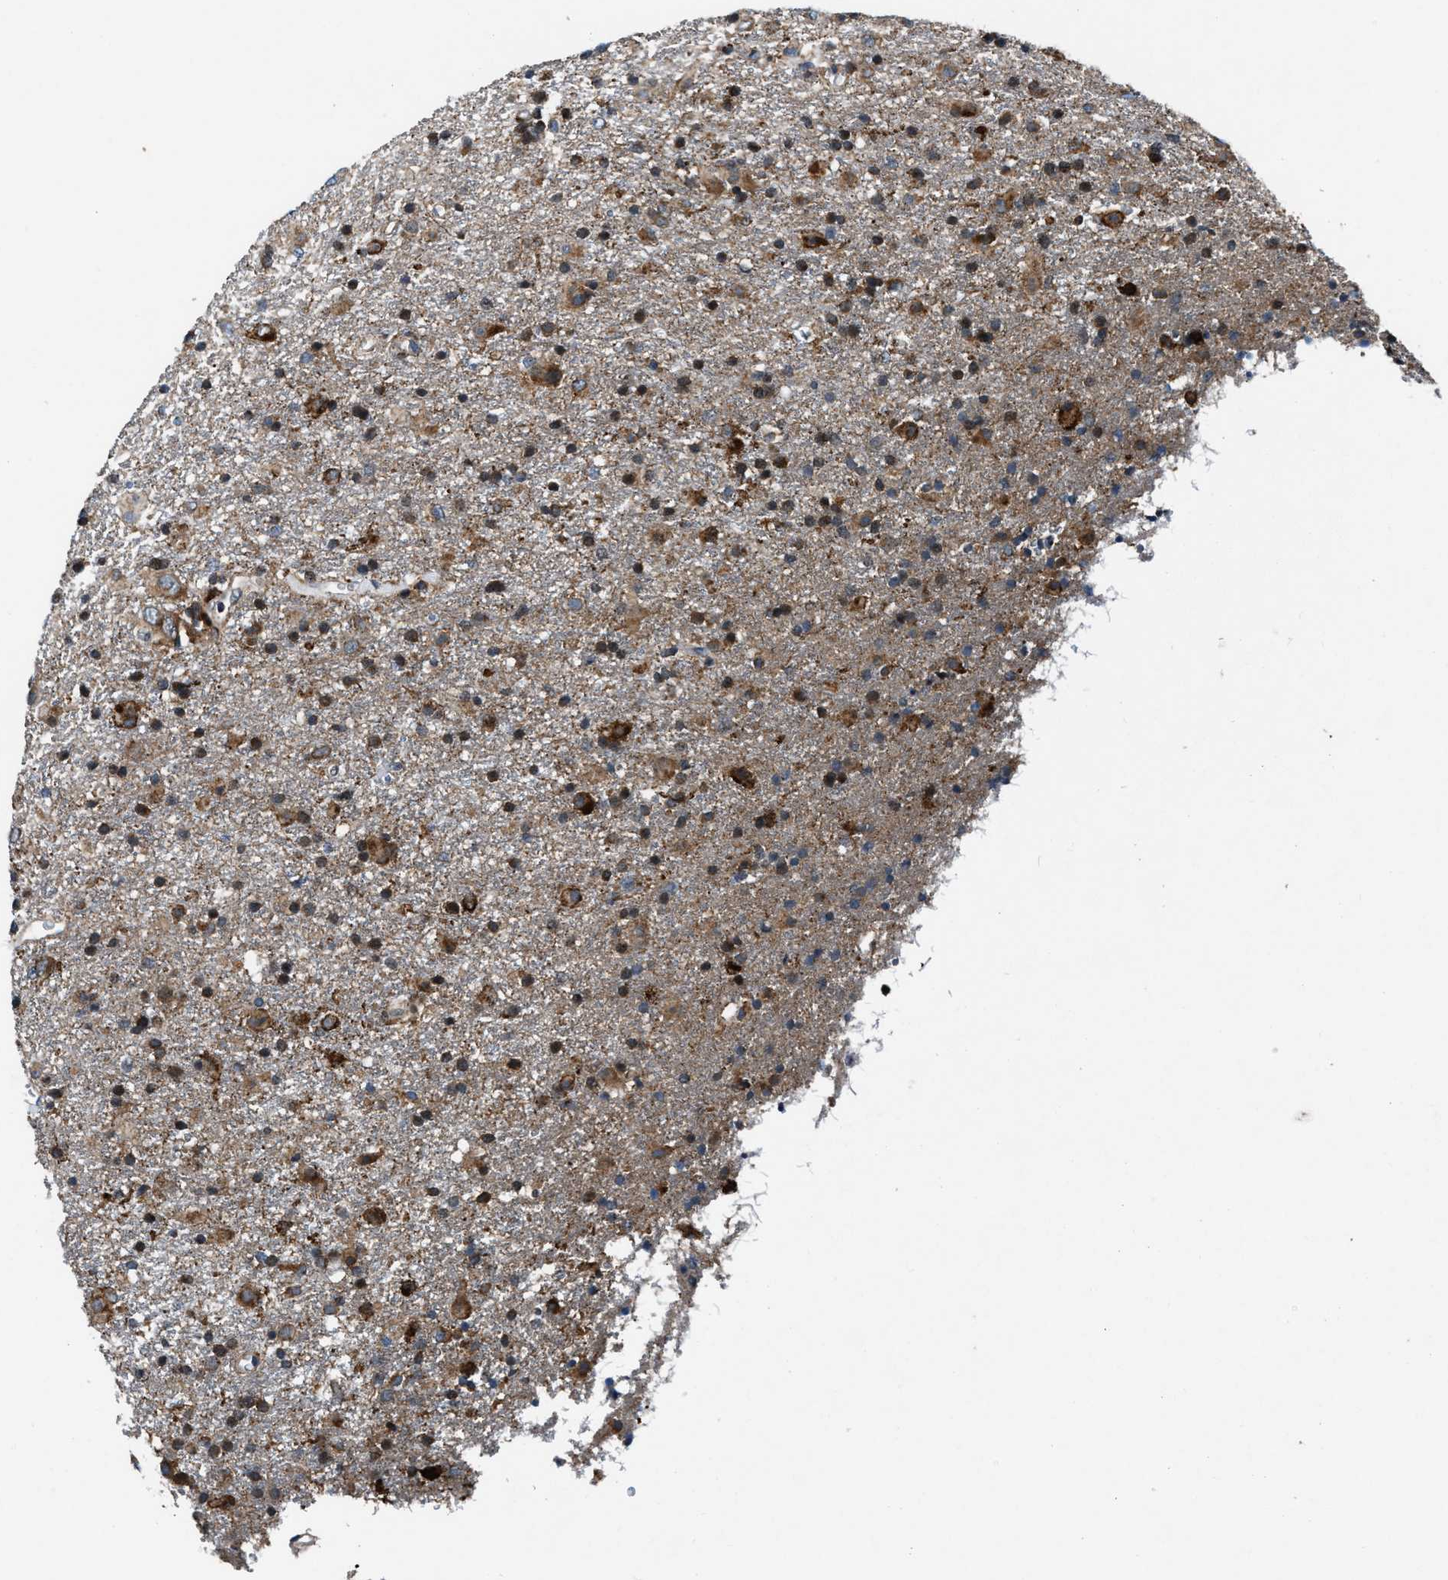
{"staining": {"intensity": "moderate", "quantity": "25%-75%", "location": "cytoplasmic/membranous"}, "tissue": "glioma", "cell_type": "Tumor cells", "image_type": "cancer", "snomed": [{"axis": "morphology", "description": "Glioma, malignant, Low grade"}, {"axis": "topography", "description": "Brain"}], "caption": "Human low-grade glioma (malignant) stained with a brown dye exhibits moderate cytoplasmic/membranous positive staining in approximately 25%-75% of tumor cells.", "gene": "FAM221A", "patient": {"sex": "male", "age": 65}}